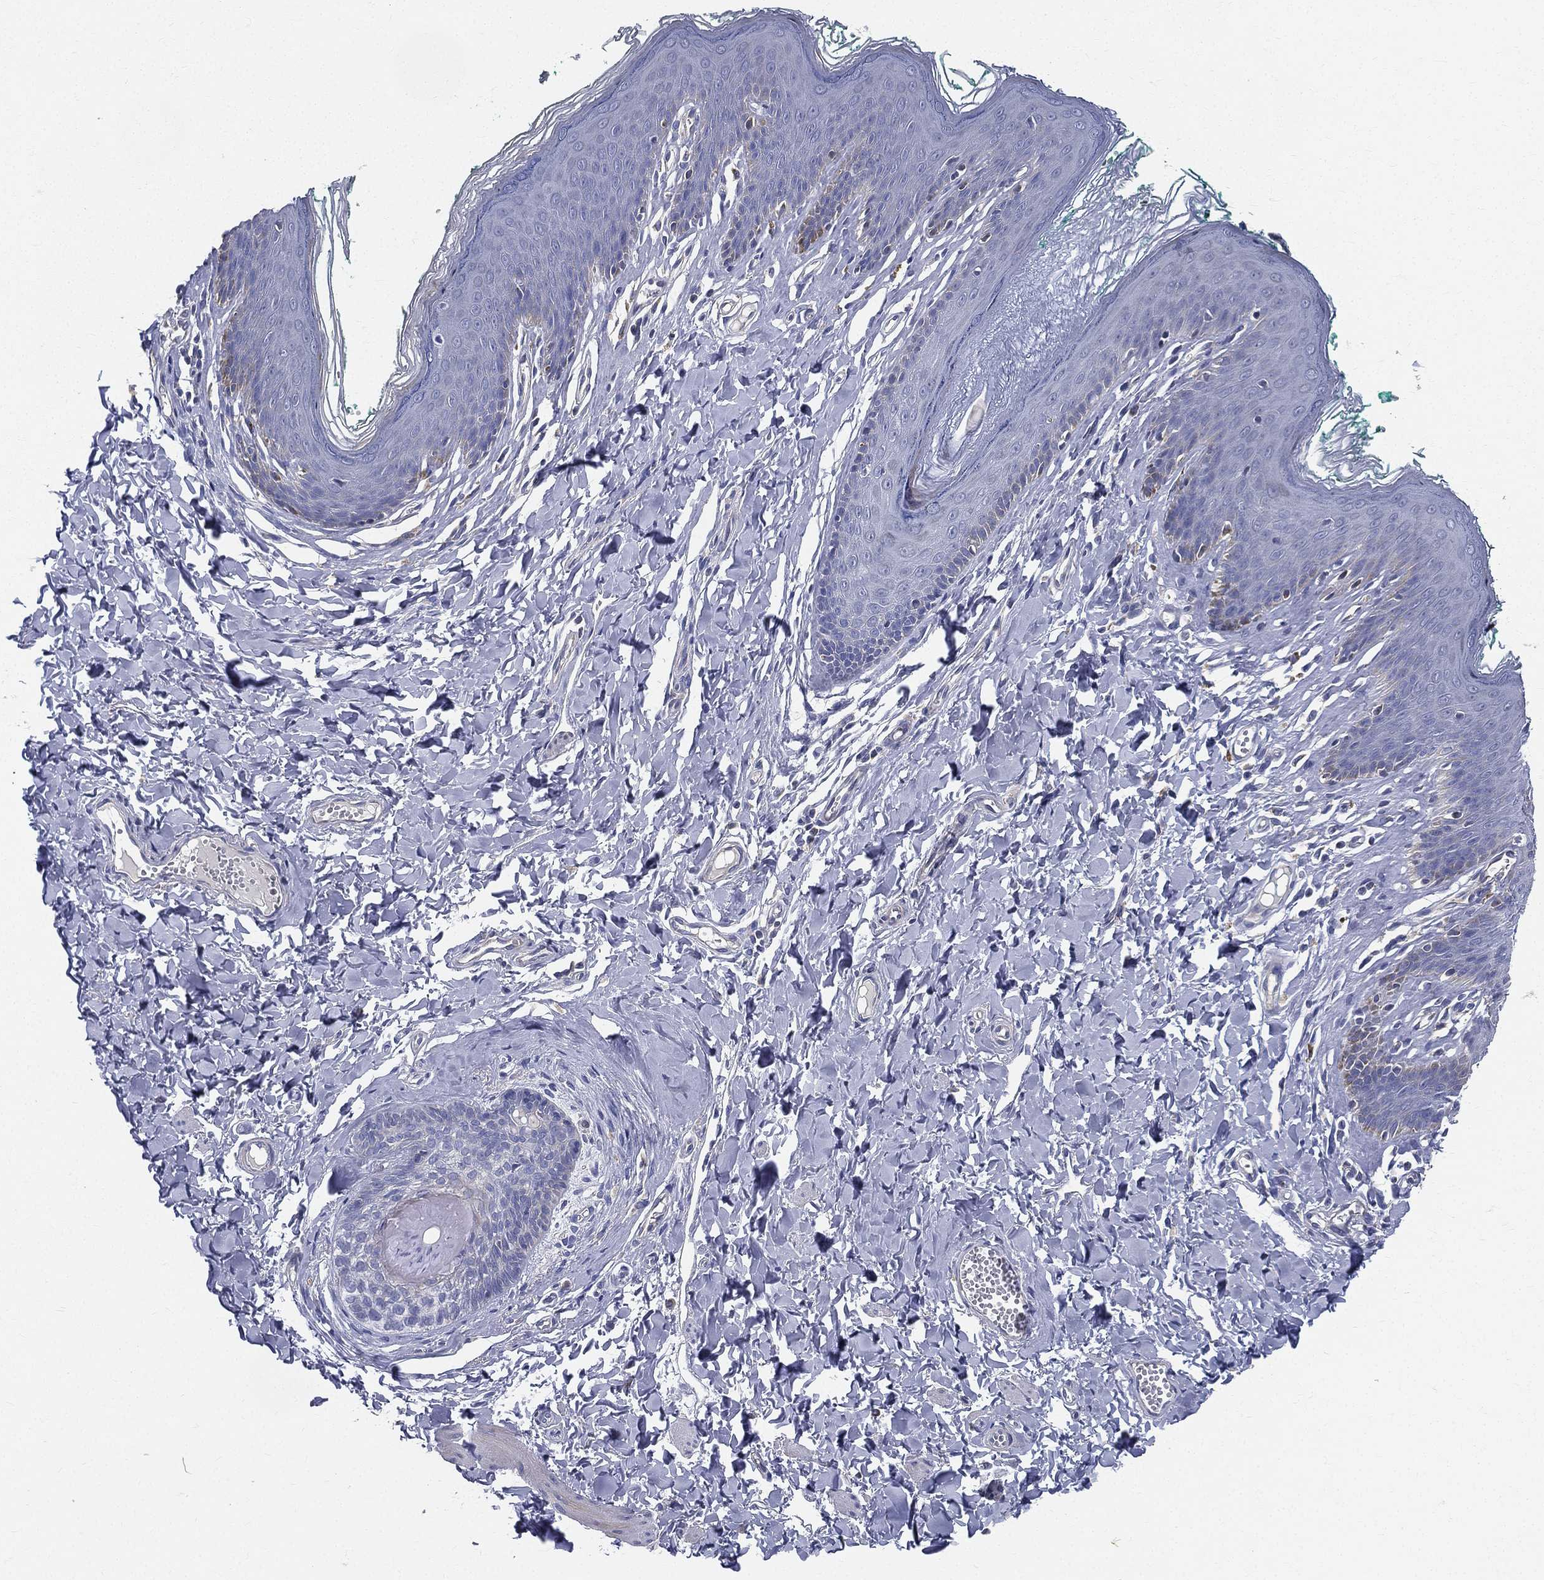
{"staining": {"intensity": "negative", "quantity": "none", "location": "none"}, "tissue": "skin", "cell_type": "Epidermal cells", "image_type": "normal", "snomed": [{"axis": "morphology", "description": "Normal tissue, NOS"}, {"axis": "topography", "description": "Vulva"}], "caption": "A high-resolution histopathology image shows immunohistochemistry staining of unremarkable skin, which demonstrates no significant staining in epidermal cells.", "gene": "PWWP3A", "patient": {"sex": "female", "age": 66}}